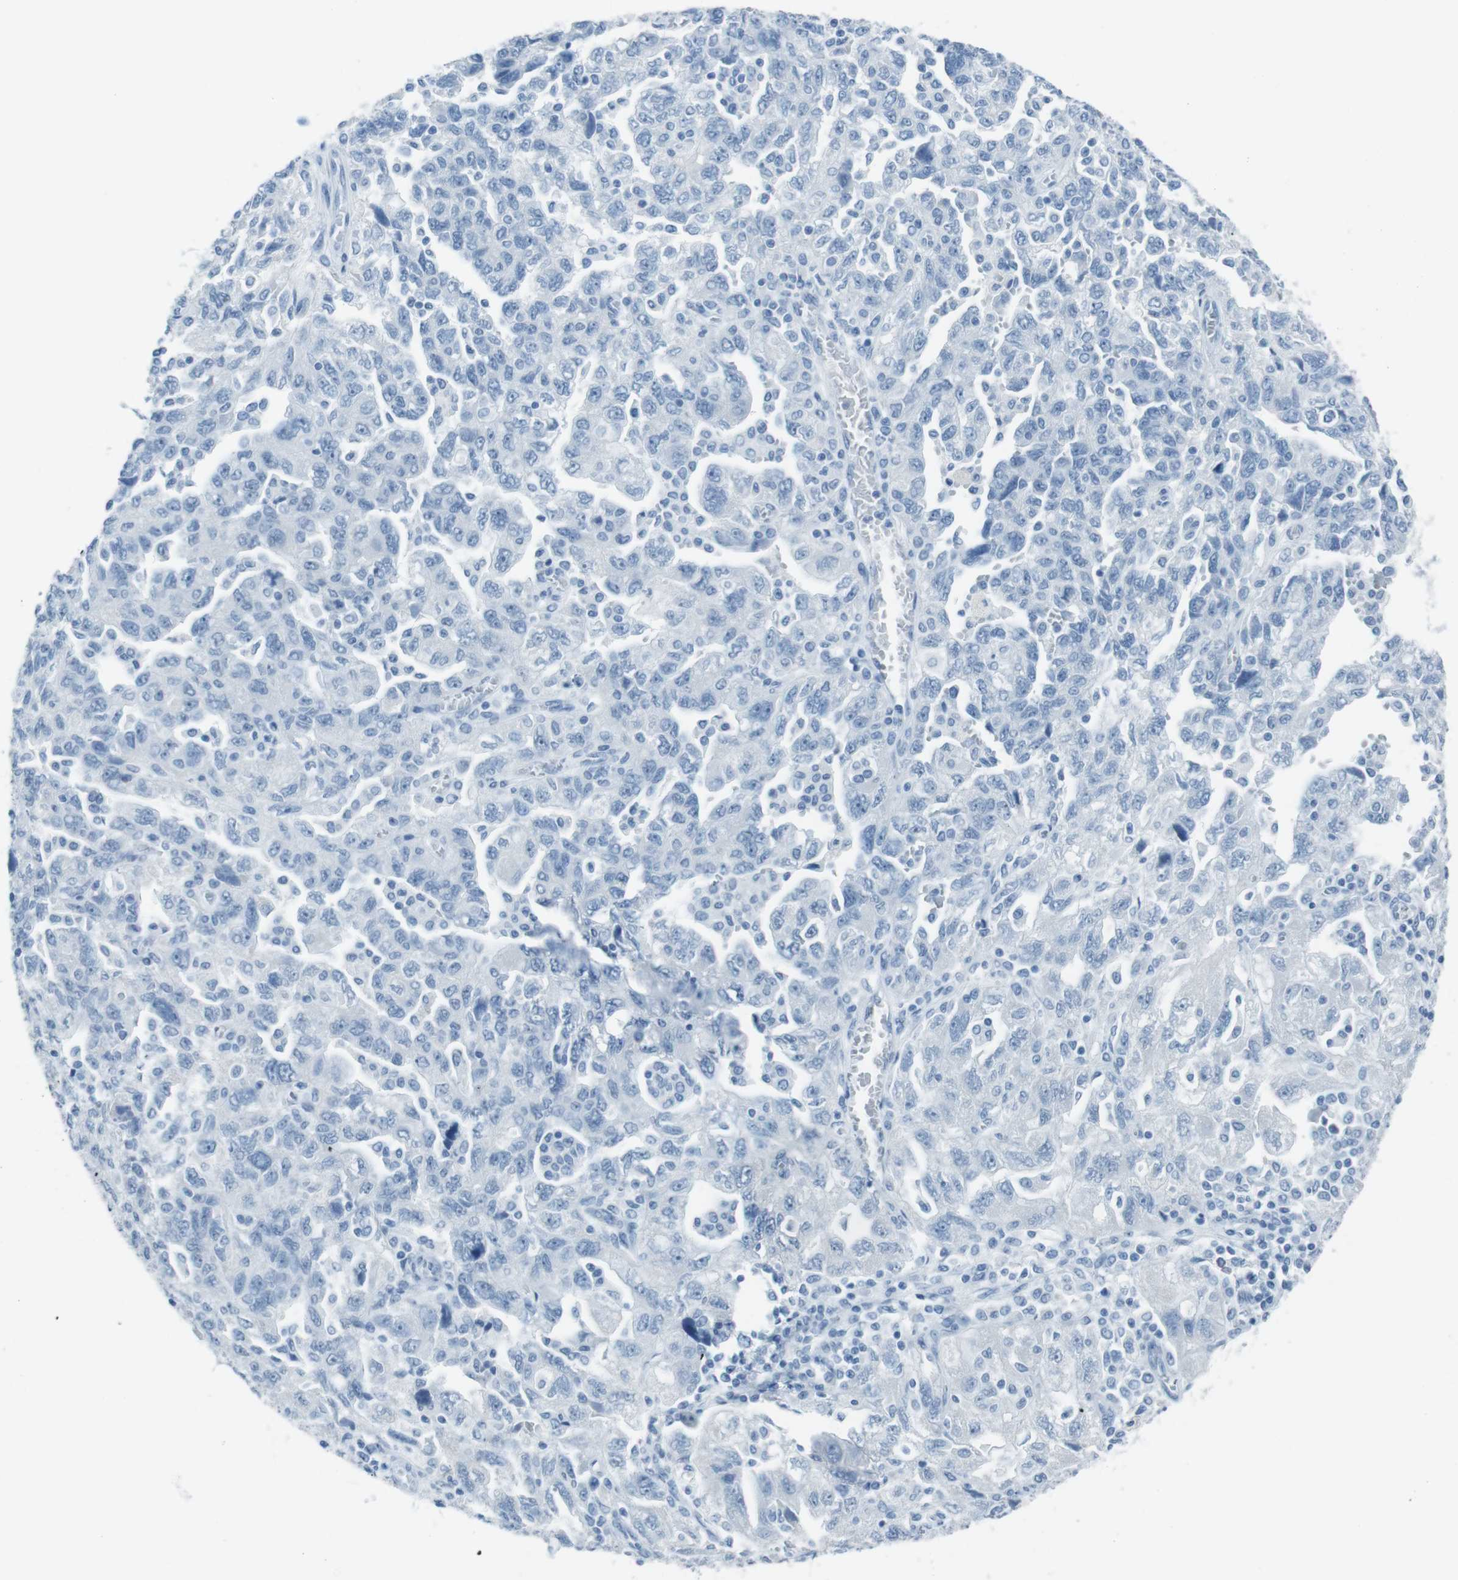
{"staining": {"intensity": "negative", "quantity": "none", "location": "none"}, "tissue": "ovarian cancer", "cell_type": "Tumor cells", "image_type": "cancer", "snomed": [{"axis": "morphology", "description": "Carcinoma, NOS"}, {"axis": "morphology", "description": "Cystadenocarcinoma, serous, NOS"}, {"axis": "topography", "description": "Ovary"}], "caption": "Ovarian cancer (serous cystadenocarcinoma) was stained to show a protein in brown. There is no significant staining in tumor cells. (DAB (3,3'-diaminobenzidine) immunohistochemistry (IHC) with hematoxylin counter stain).", "gene": "TMEM207", "patient": {"sex": "female", "age": 69}}